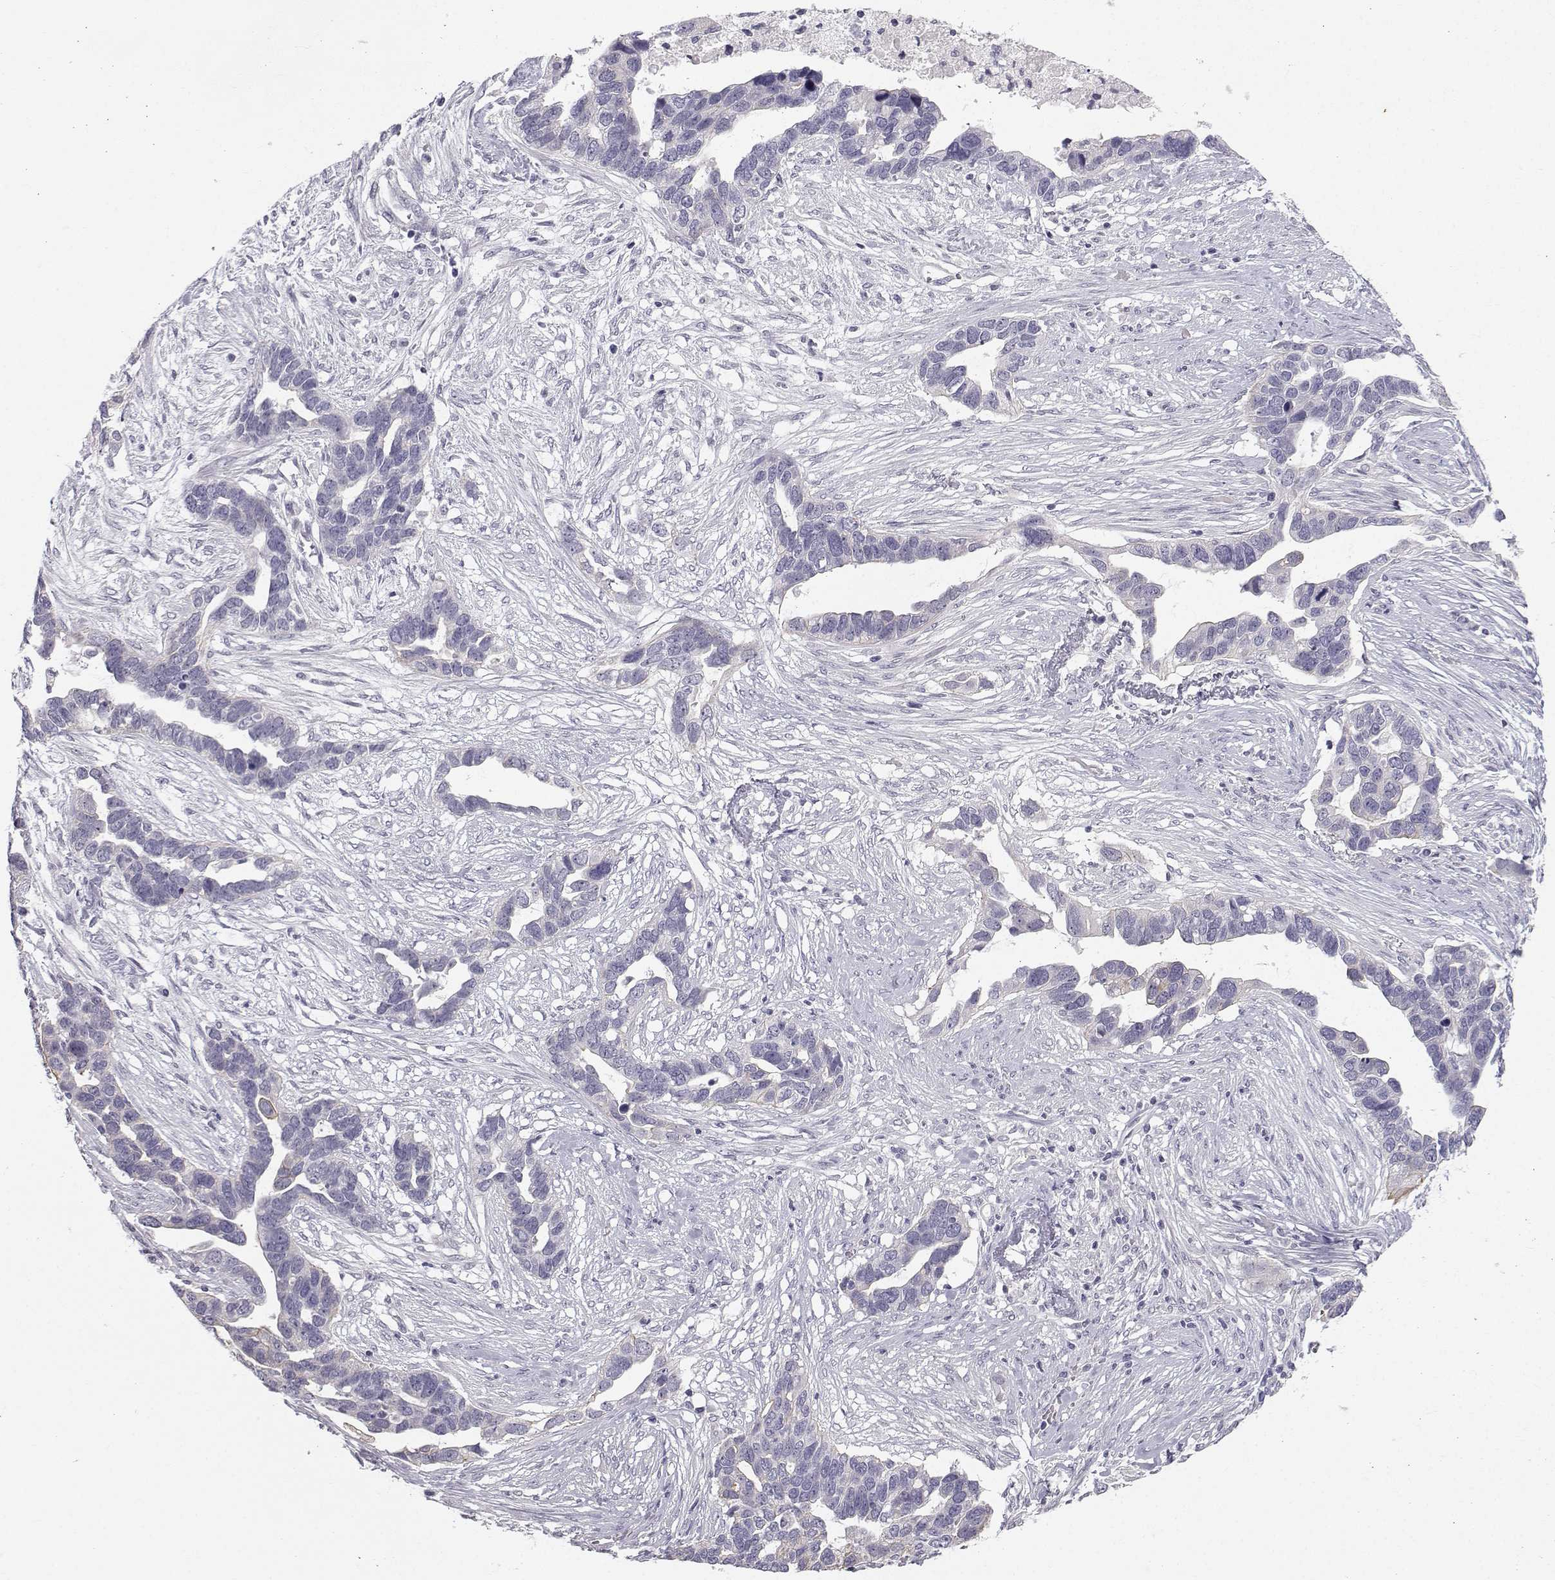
{"staining": {"intensity": "negative", "quantity": "none", "location": "none"}, "tissue": "ovarian cancer", "cell_type": "Tumor cells", "image_type": "cancer", "snomed": [{"axis": "morphology", "description": "Cystadenocarcinoma, serous, NOS"}, {"axis": "topography", "description": "Ovary"}], "caption": "The micrograph displays no significant positivity in tumor cells of ovarian cancer.", "gene": "ZNF185", "patient": {"sex": "female", "age": 54}}